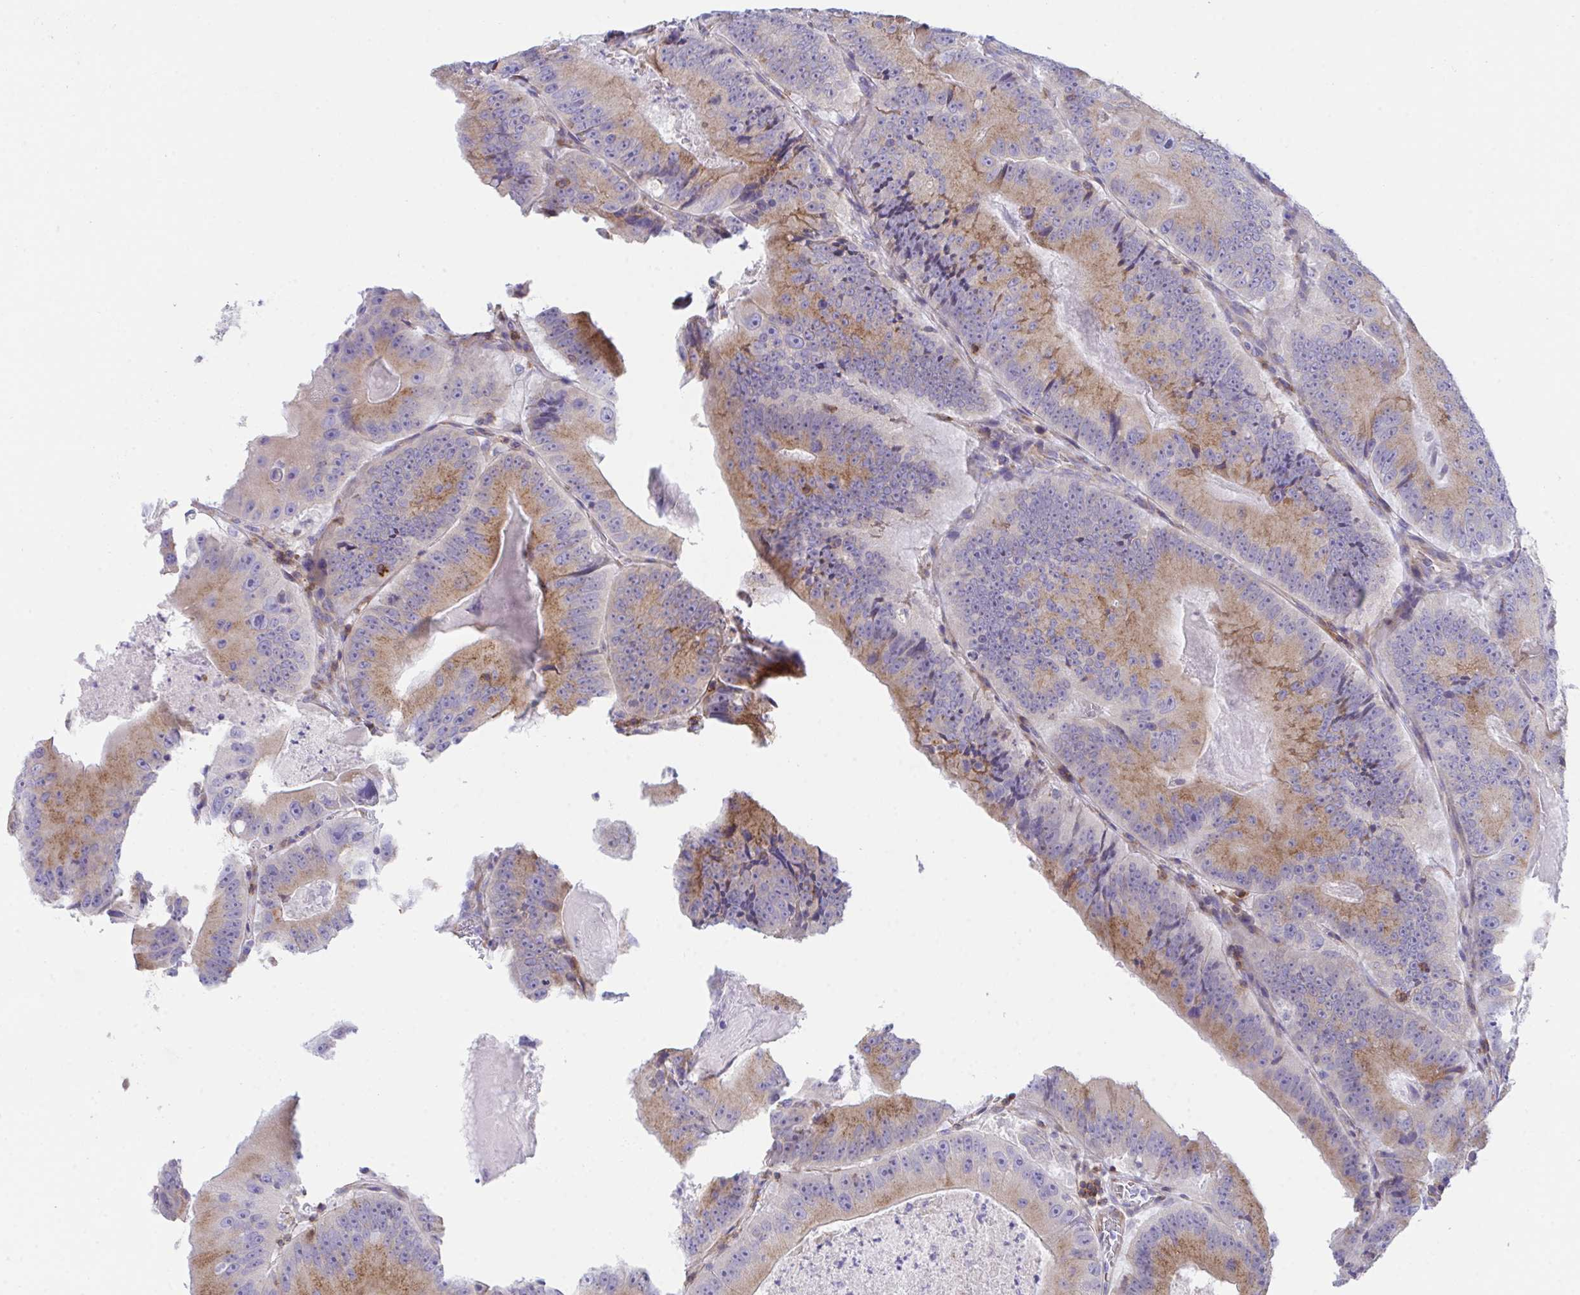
{"staining": {"intensity": "moderate", "quantity": ">75%", "location": "cytoplasmic/membranous"}, "tissue": "colorectal cancer", "cell_type": "Tumor cells", "image_type": "cancer", "snomed": [{"axis": "morphology", "description": "Adenocarcinoma, NOS"}, {"axis": "topography", "description": "Colon"}], "caption": "Colorectal adenocarcinoma stained with a brown dye demonstrates moderate cytoplasmic/membranous positive staining in about >75% of tumor cells.", "gene": "MIA3", "patient": {"sex": "female", "age": 86}}